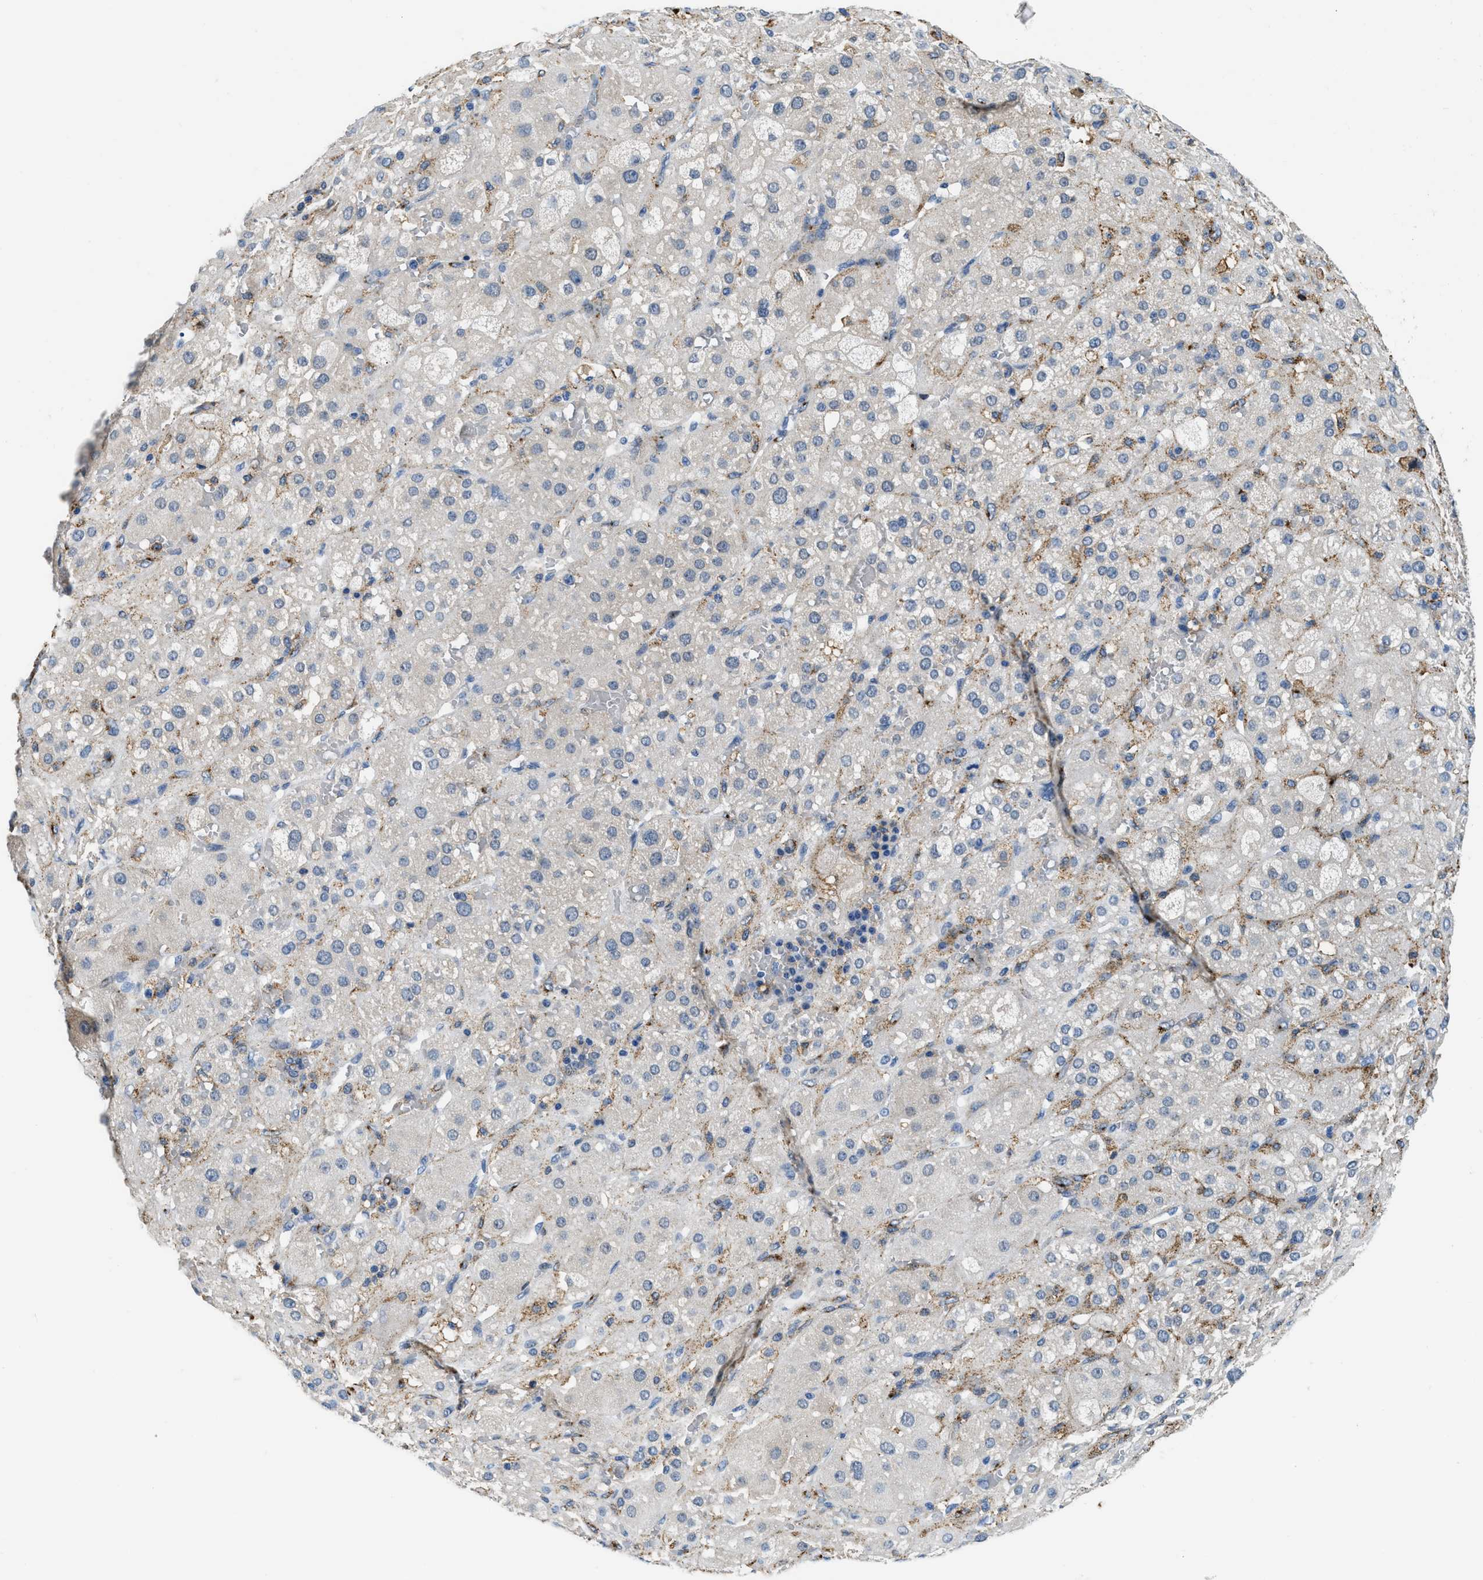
{"staining": {"intensity": "negative", "quantity": "none", "location": "none"}, "tissue": "adrenal gland", "cell_type": "Glandular cells", "image_type": "normal", "snomed": [{"axis": "morphology", "description": "Normal tissue, NOS"}, {"axis": "topography", "description": "Adrenal gland"}], "caption": "High power microscopy image of an immunohistochemistry (IHC) photomicrograph of unremarkable adrenal gland, revealing no significant positivity in glandular cells. (Stains: DAB (3,3'-diaminobenzidine) IHC with hematoxylin counter stain, Microscopy: brightfield microscopy at high magnification).", "gene": "LRP1", "patient": {"sex": "female", "age": 47}}